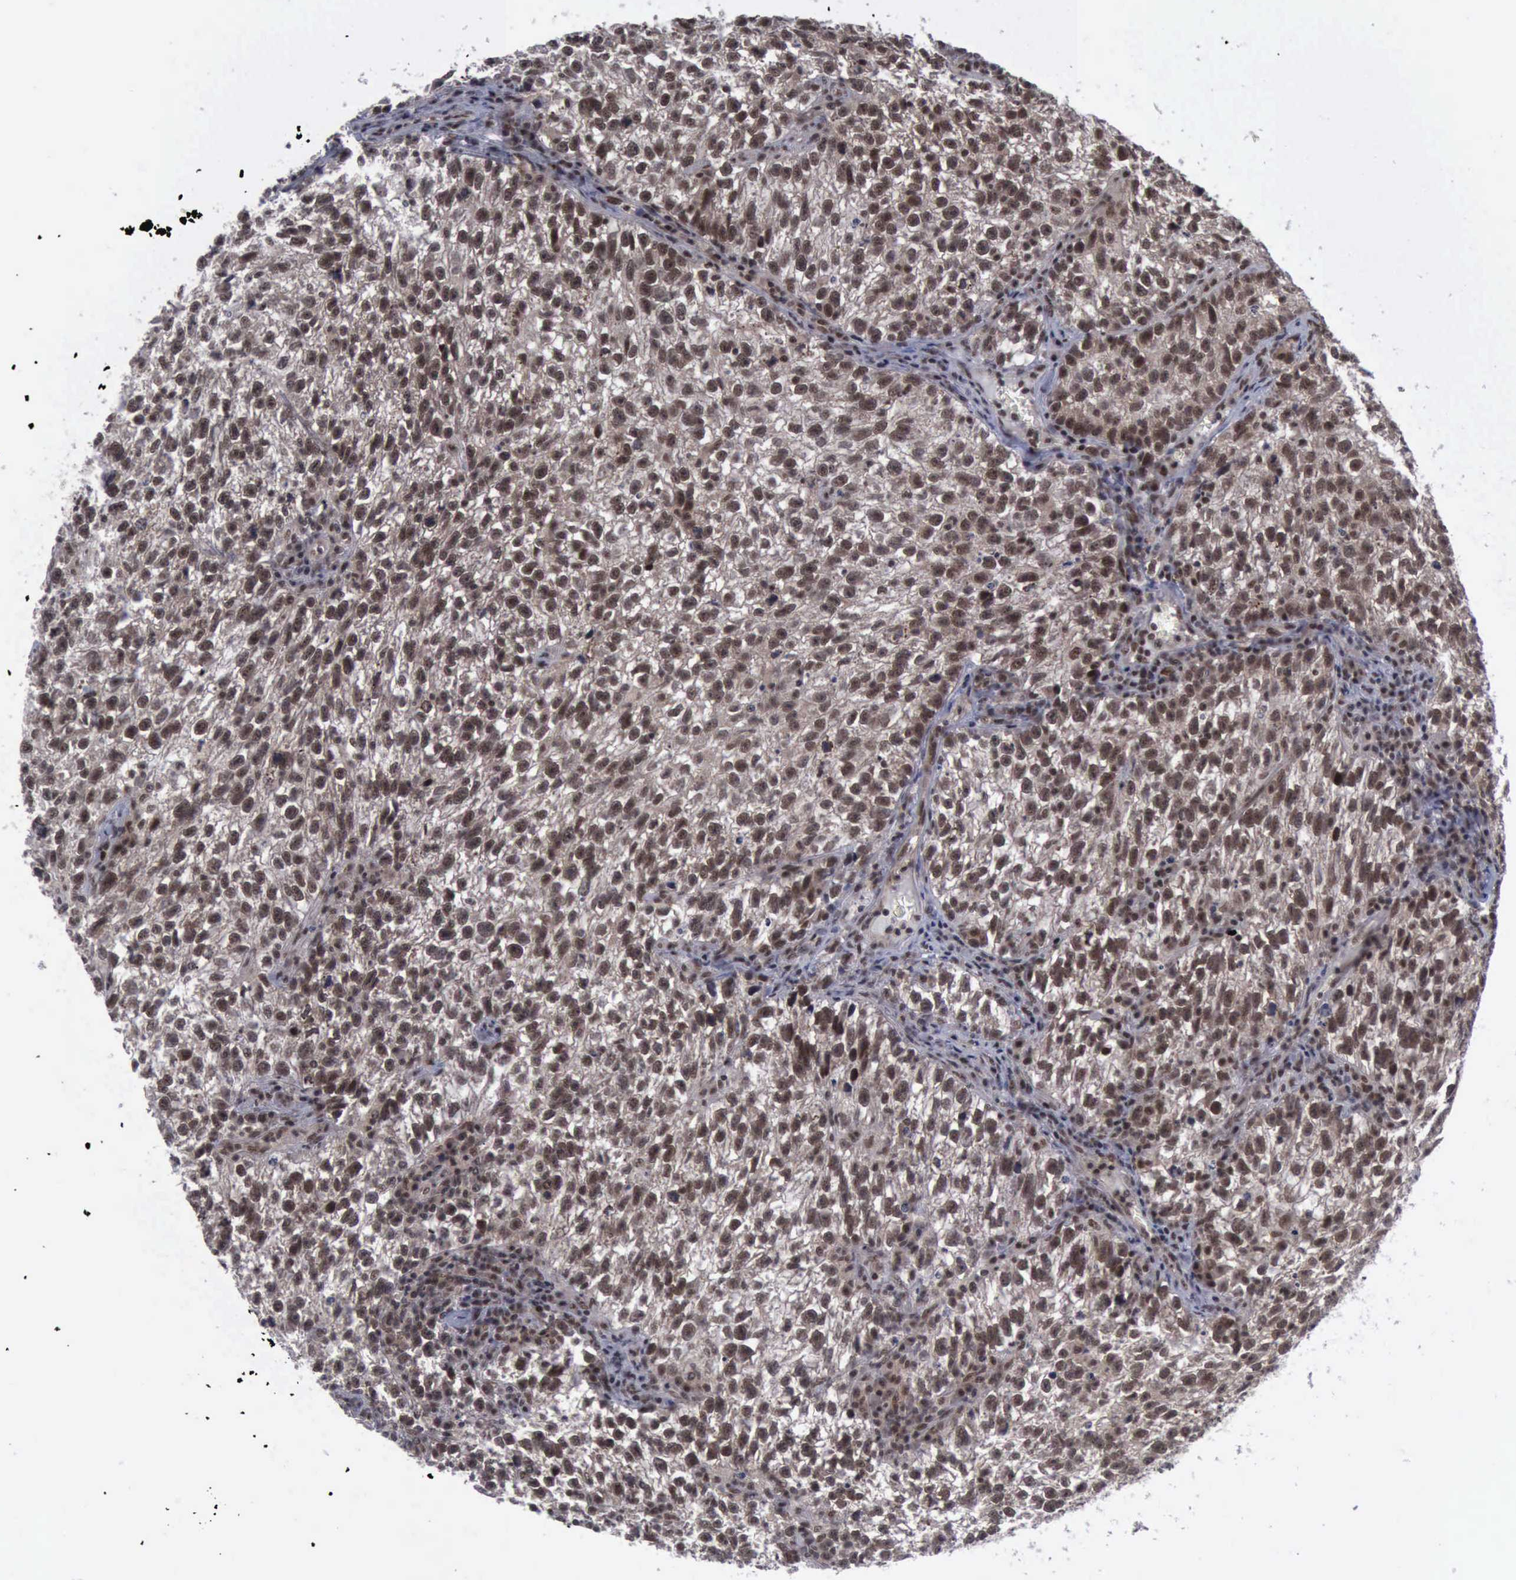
{"staining": {"intensity": "strong", "quantity": ">75%", "location": "cytoplasmic/membranous,nuclear"}, "tissue": "testis cancer", "cell_type": "Tumor cells", "image_type": "cancer", "snomed": [{"axis": "morphology", "description": "Seminoma, NOS"}, {"axis": "topography", "description": "Testis"}], "caption": "This is a histology image of immunohistochemistry (IHC) staining of seminoma (testis), which shows strong expression in the cytoplasmic/membranous and nuclear of tumor cells.", "gene": "ATM", "patient": {"sex": "male", "age": 38}}